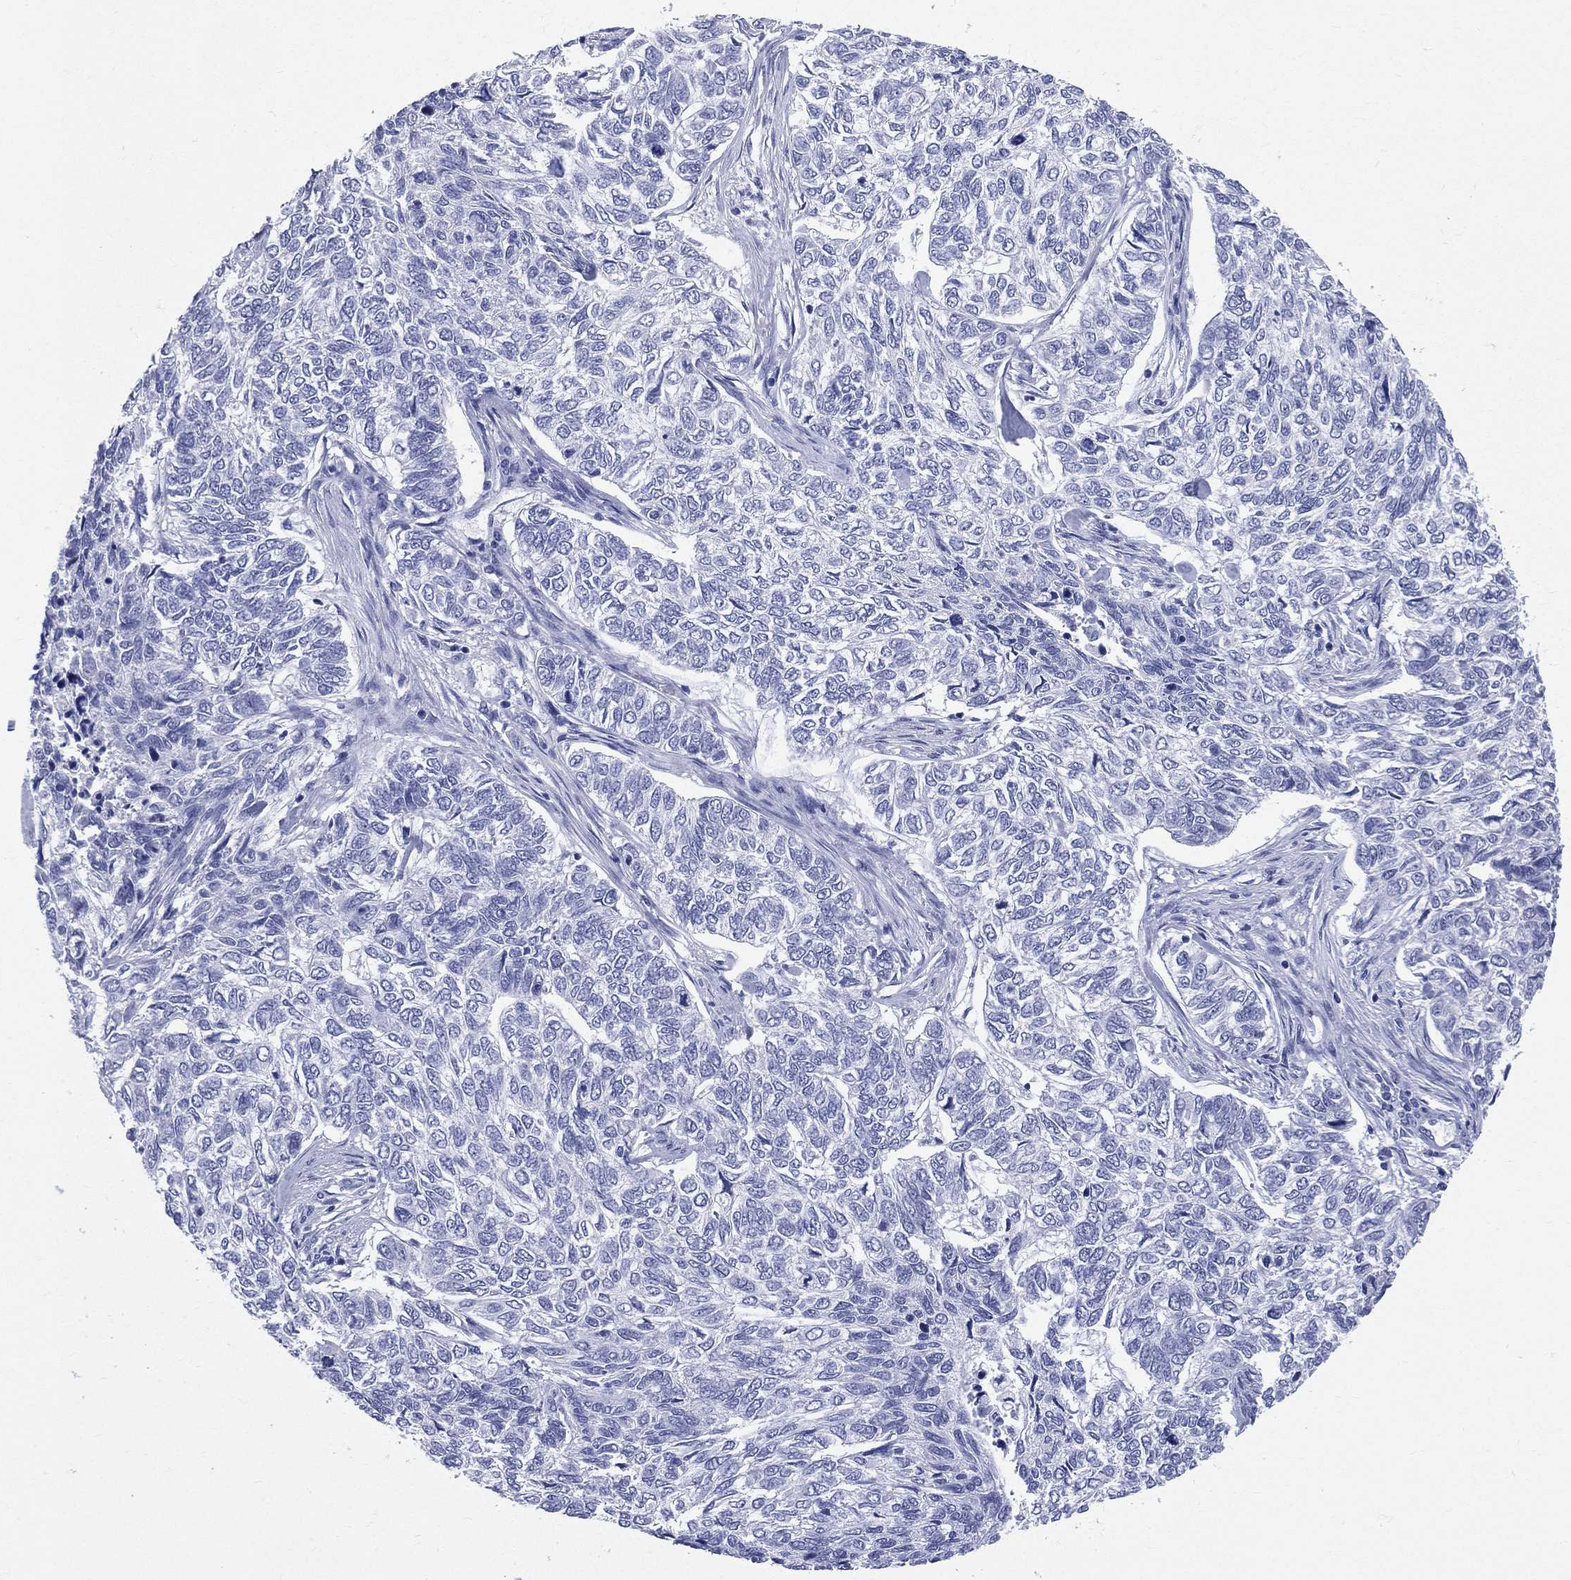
{"staining": {"intensity": "negative", "quantity": "none", "location": "none"}, "tissue": "skin cancer", "cell_type": "Tumor cells", "image_type": "cancer", "snomed": [{"axis": "morphology", "description": "Basal cell carcinoma"}, {"axis": "topography", "description": "Skin"}], "caption": "High power microscopy photomicrograph of an IHC photomicrograph of basal cell carcinoma (skin), revealing no significant staining in tumor cells.", "gene": "PGLYRP1", "patient": {"sex": "female", "age": 65}}